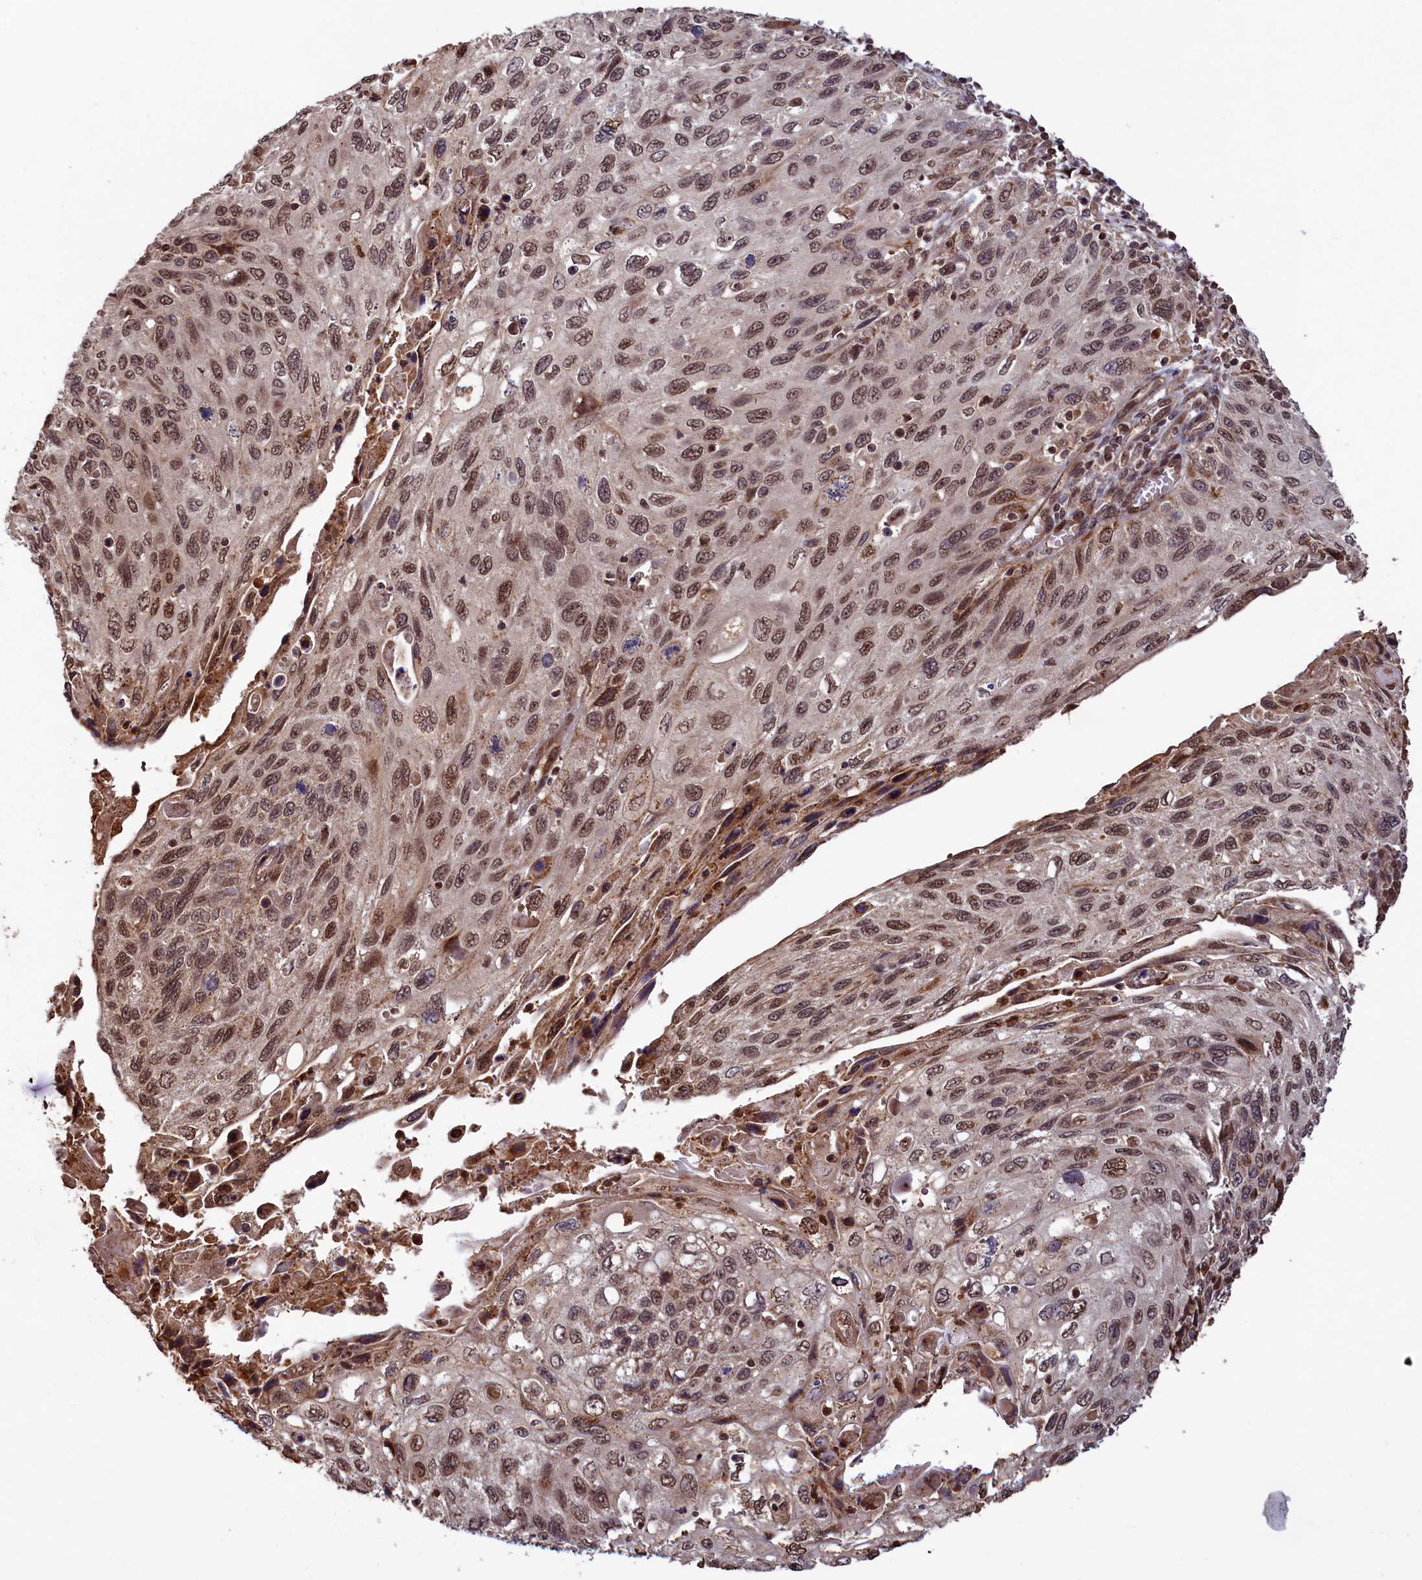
{"staining": {"intensity": "moderate", "quantity": ">75%", "location": "nuclear"}, "tissue": "cervical cancer", "cell_type": "Tumor cells", "image_type": "cancer", "snomed": [{"axis": "morphology", "description": "Squamous cell carcinoma, NOS"}, {"axis": "topography", "description": "Cervix"}], "caption": "Human cervical cancer stained with a brown dye exhibits moderate nuclear positive staining in about >75% of tumor cells.", "gene": "NAE1", "patient": {"sex": "female", "age": 70}}